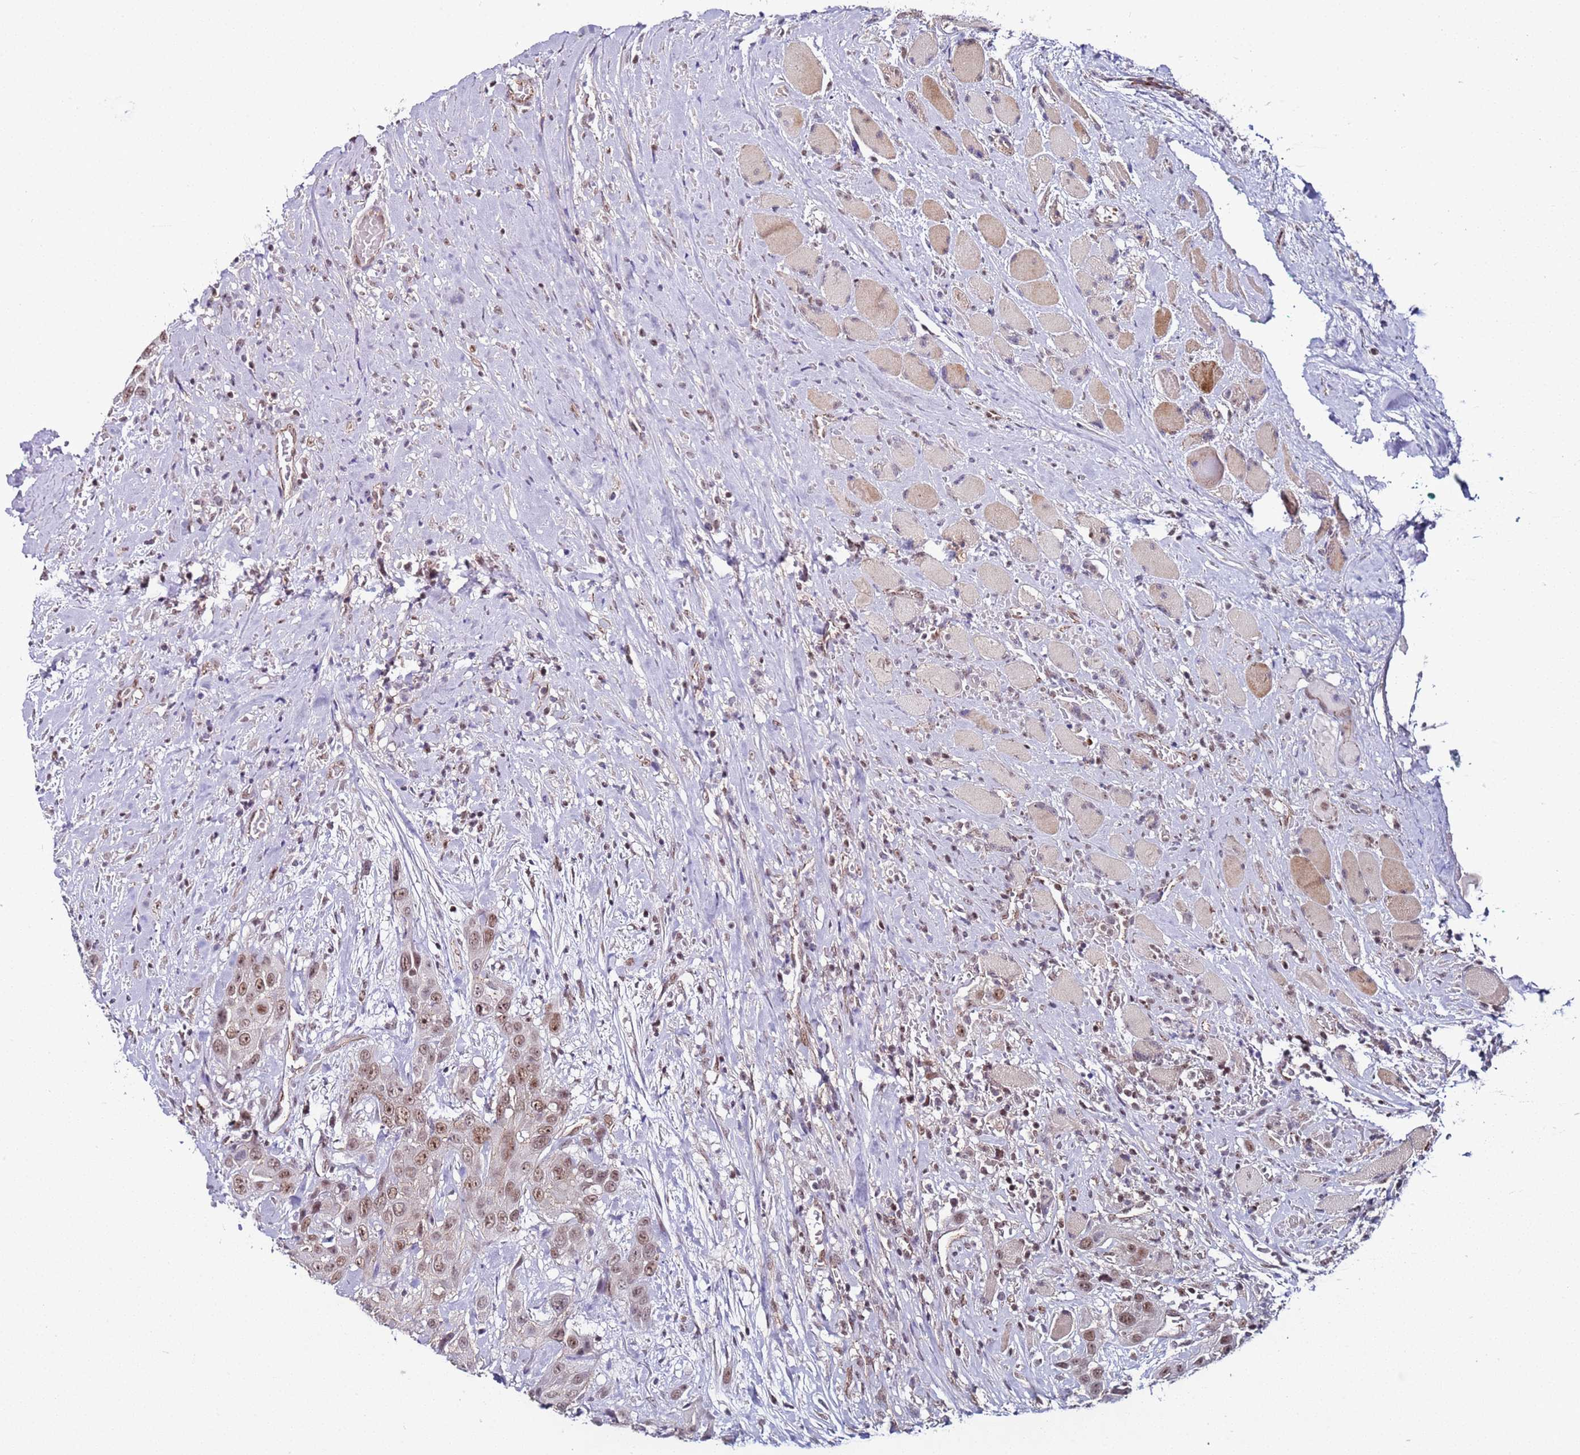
{"staining": {"intensity": "moderate", "quantity": ">75%", "location": "nuclear"}, "tissue": "head and neck cancer", "cell_type": "Tumor cells", "image_type": "cancer", "snomed": [{"axis": "morphology", "description": "Squamous cell carcinoma, NOS"}, {"axis": "topography", "description": "Head-Neck"}], "caption": "Head and neck cancer (squamous cell carcinoma) was stained to show a protein in brown. There is medium levels of moderate nuclear staining in about >75% of tumor cells.", "gene": "TENM3", "patient": {"sex": "male", "age": 81}}